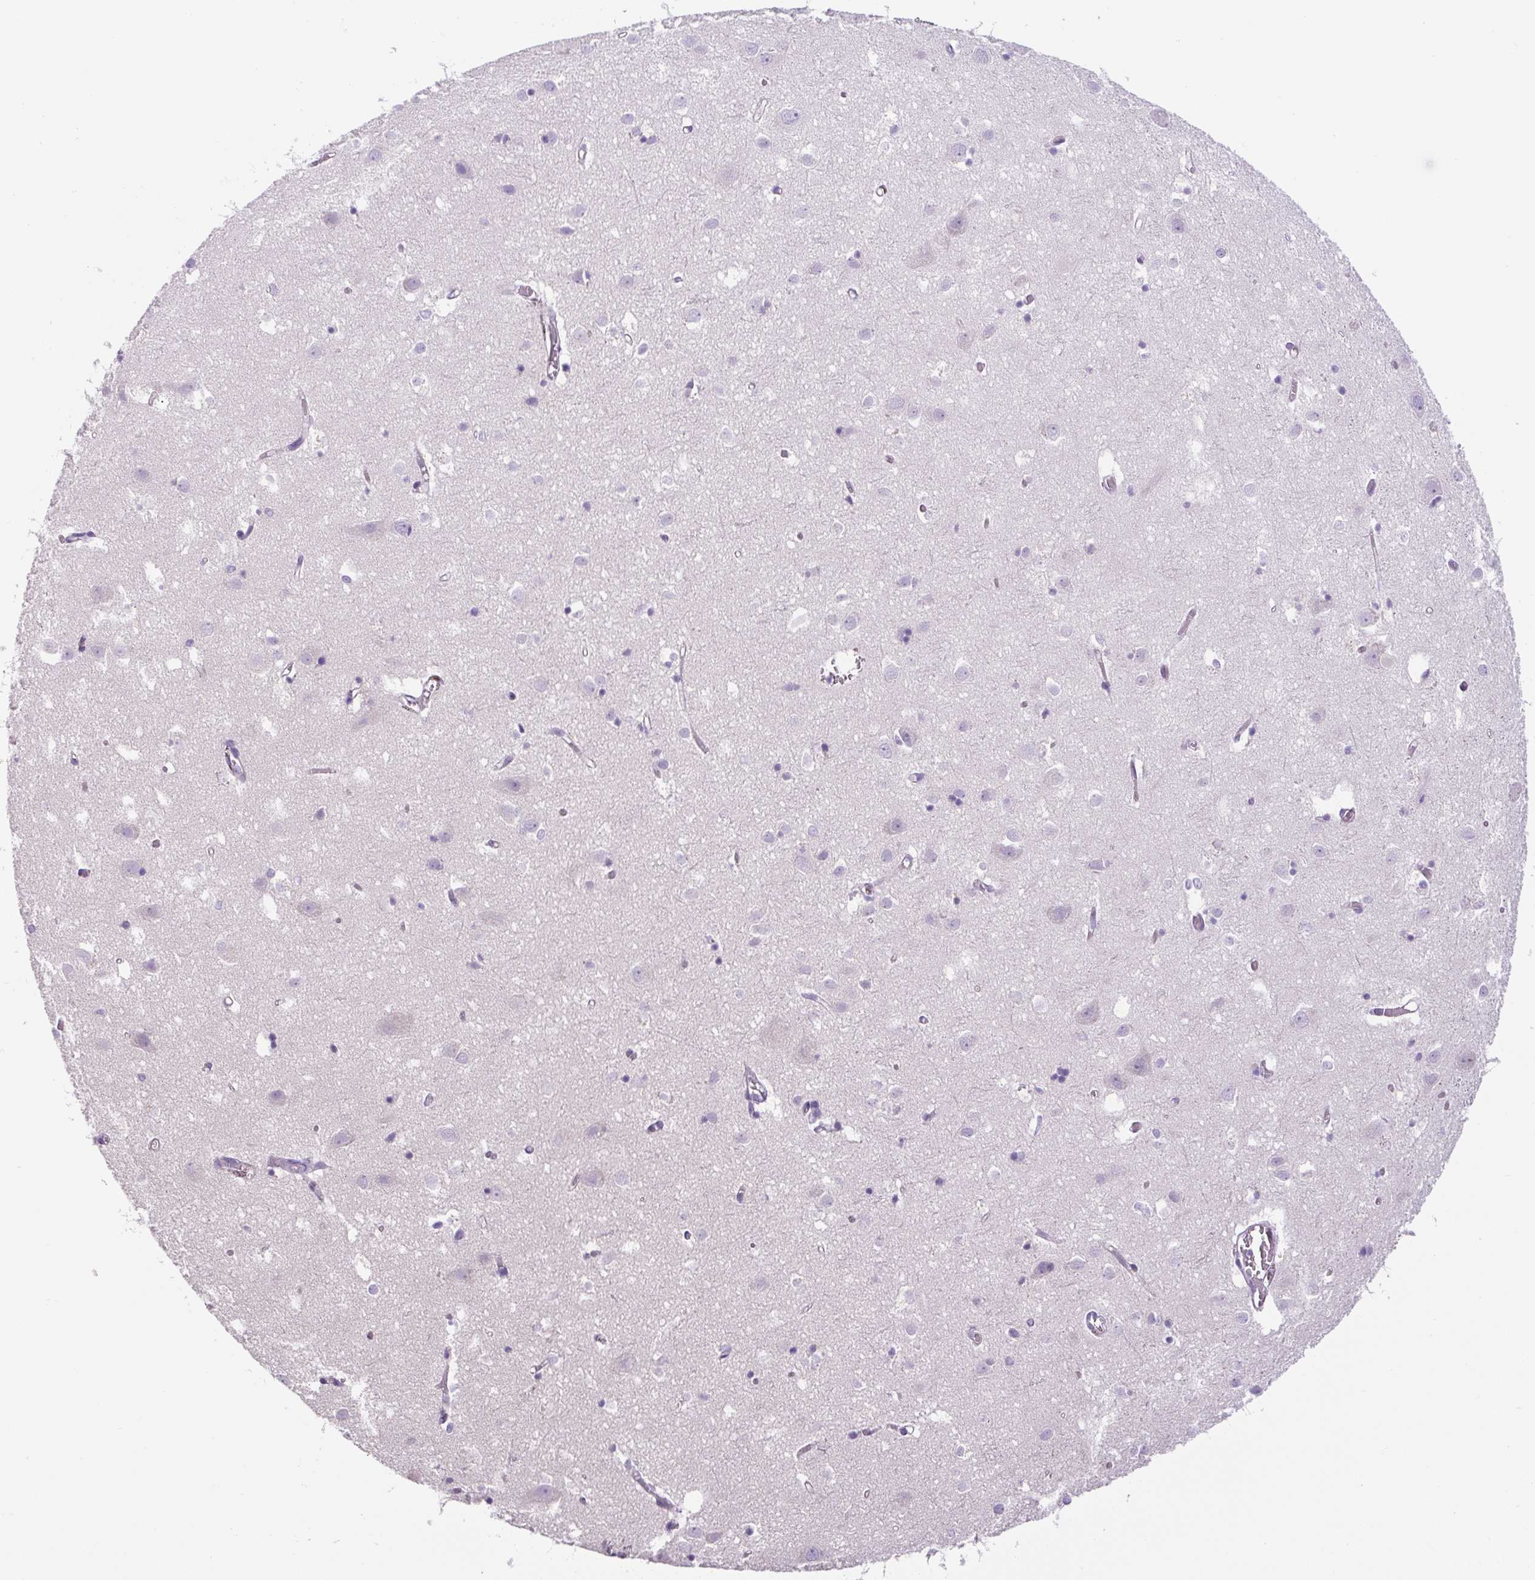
{"staining": {"intensity": "negative", "quantity": "none", "location": "none"}, "tissue": "cerebral cortex", "cell_type": "Endothelial cells", "image_type": "normal", "snomed": [{"axis": "morphology", "description": "Normal tissue, NOS"}, {"axis": "topography", "description": "Cerebral cortex"}], "caption": "Immunohistochemistry (IHC) photomicrograph of benign cerebral cortex: human cerebral cortex stained with DAB (3,3'-diaminobenzidine) demonstrates no significant protein expression in endothelial cells.", "gene": "UBL3", "patient": {"sex": "male", "age": 70}}